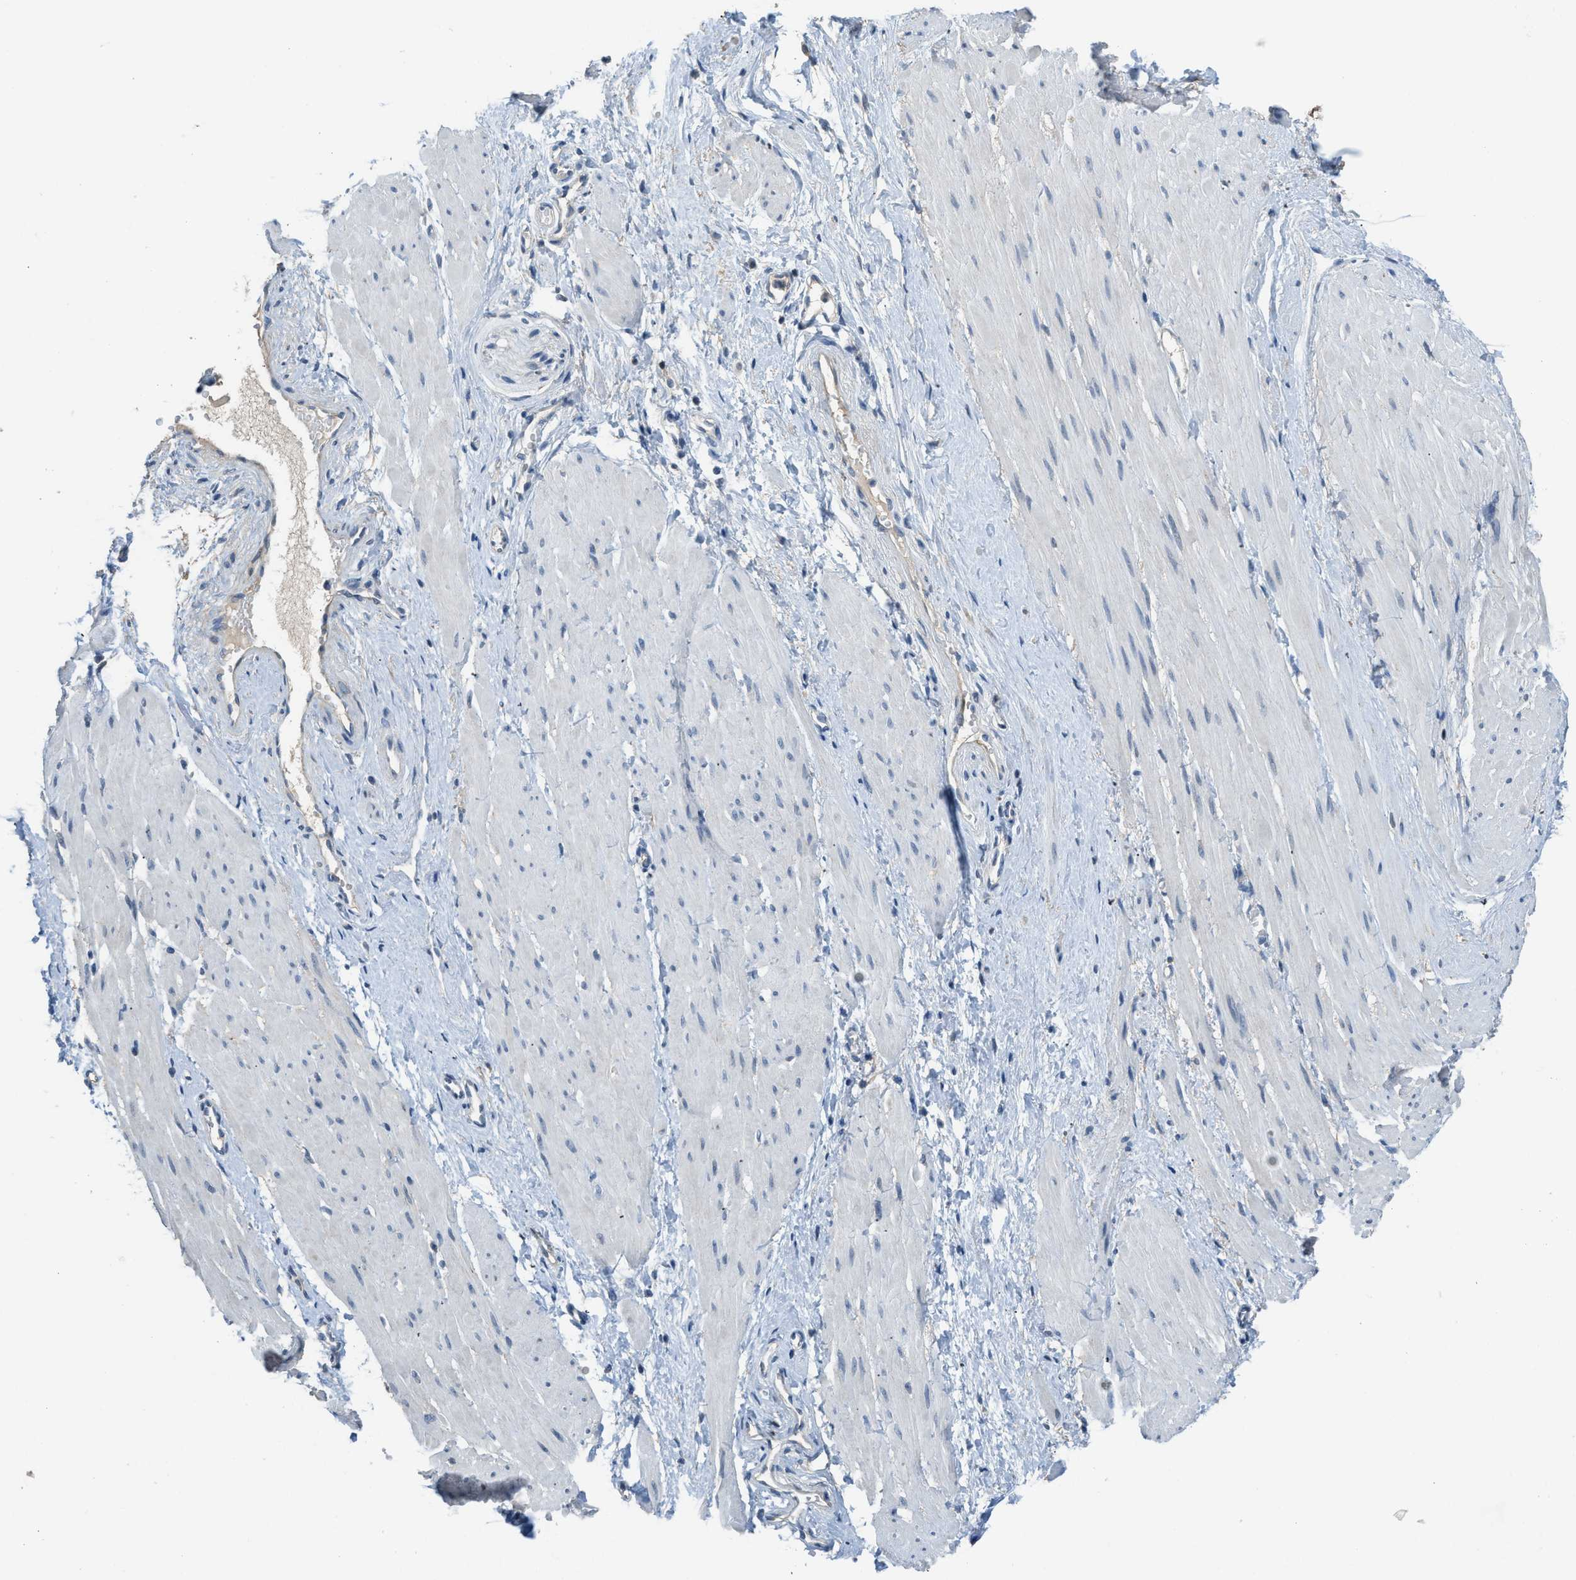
{"staining": {"intensity": "negative", "quantity": "none", "location": "none"}, "tissue": "adipose tissue", "cell_type": "Adipocytes", "image_type": "normal", "snomed": [{"axis": "morphology", "description": "Normal tissue, NOS"}, {"axis": "topography", "description": "Soft tissue"}, {"axis": "topography", "description": "Vascular tissue"}], "caption": "Adipocytes show no significant protein expression in normal adipose tissue.", "gene": "TMEM154", "patient": {"sex": "female", "age": 35}}